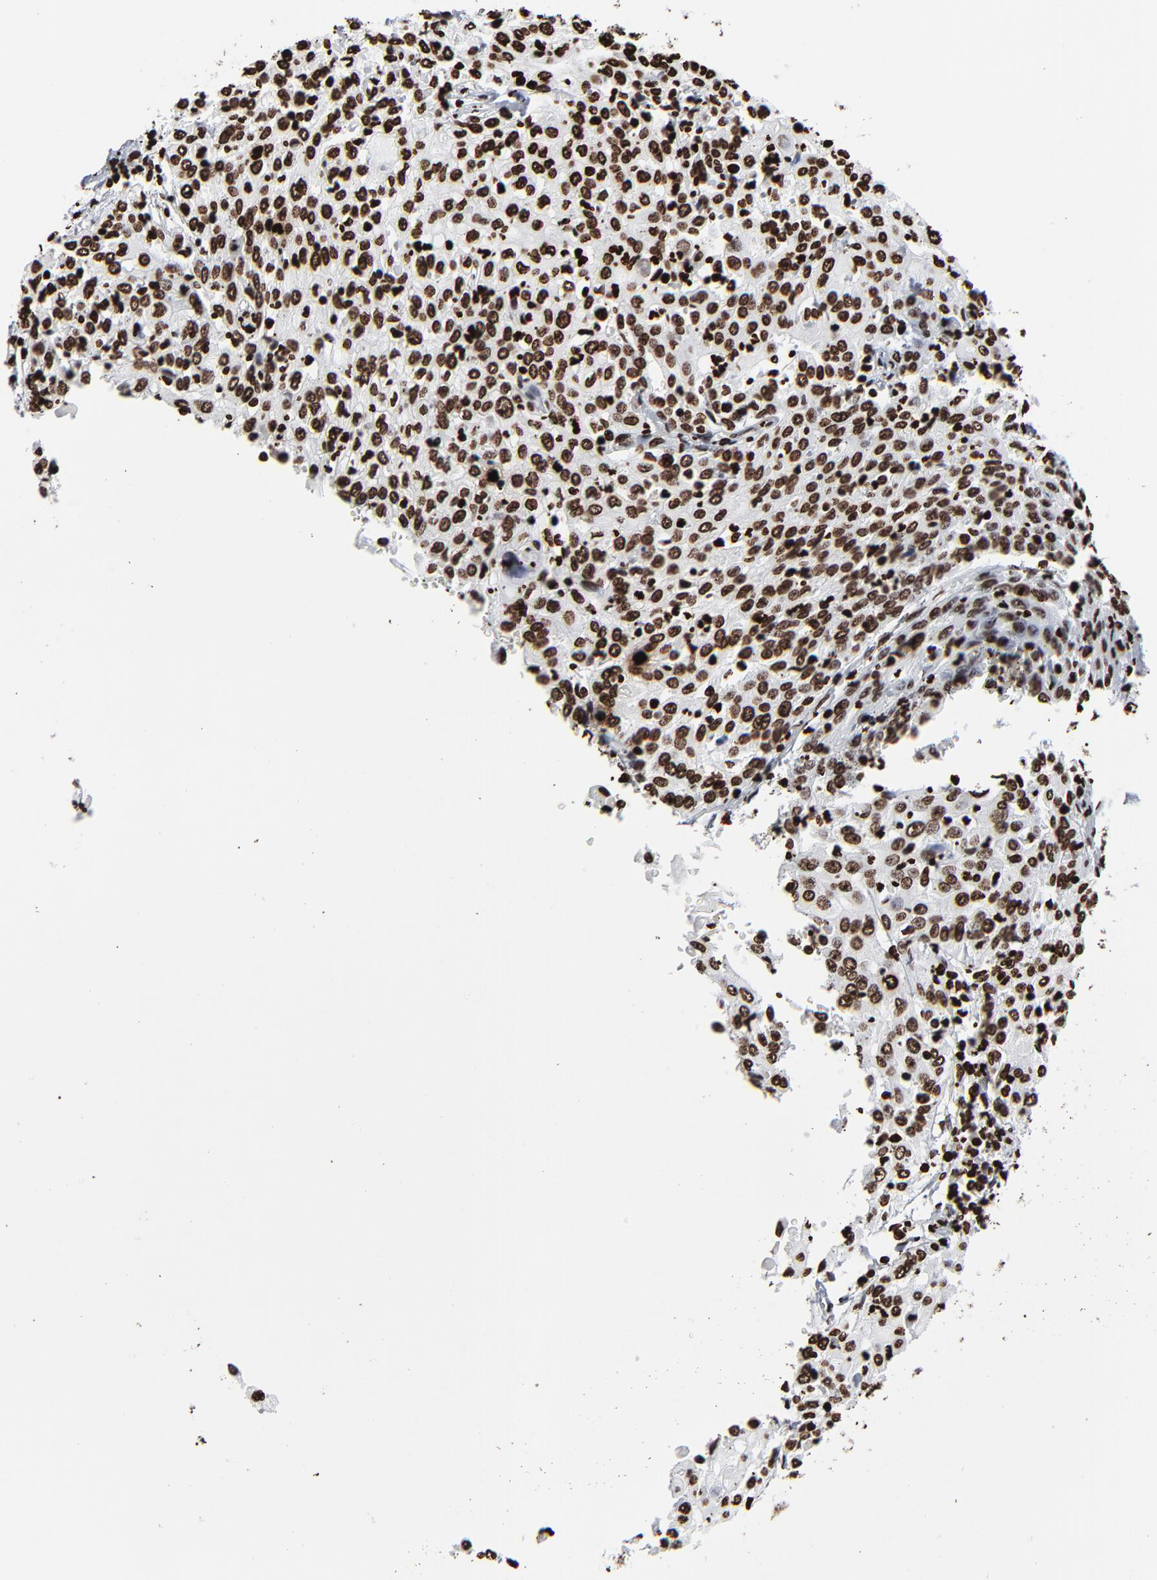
{"staining": {"intensity": "strong", "quantity": ">75%", "location": "nuclear"}, "tissue": "cervical cancer", "cell_type": "Tumor cells", "image_type": "cancer", "snomed": [{"axis": "morphology", "description": "Squamous cell carcinoma, NOS"}, {"axis": "topography", "description": "Cervix"}], "caption": "A micrograph showing strong nuclear positivity in approximately >75% of tumor cells in cervical squamous cell carcinoma, as visualized by brown immunohistochemical staining.", "gene": "H3-4", "patient": {"sex": "female", "age": 39}}